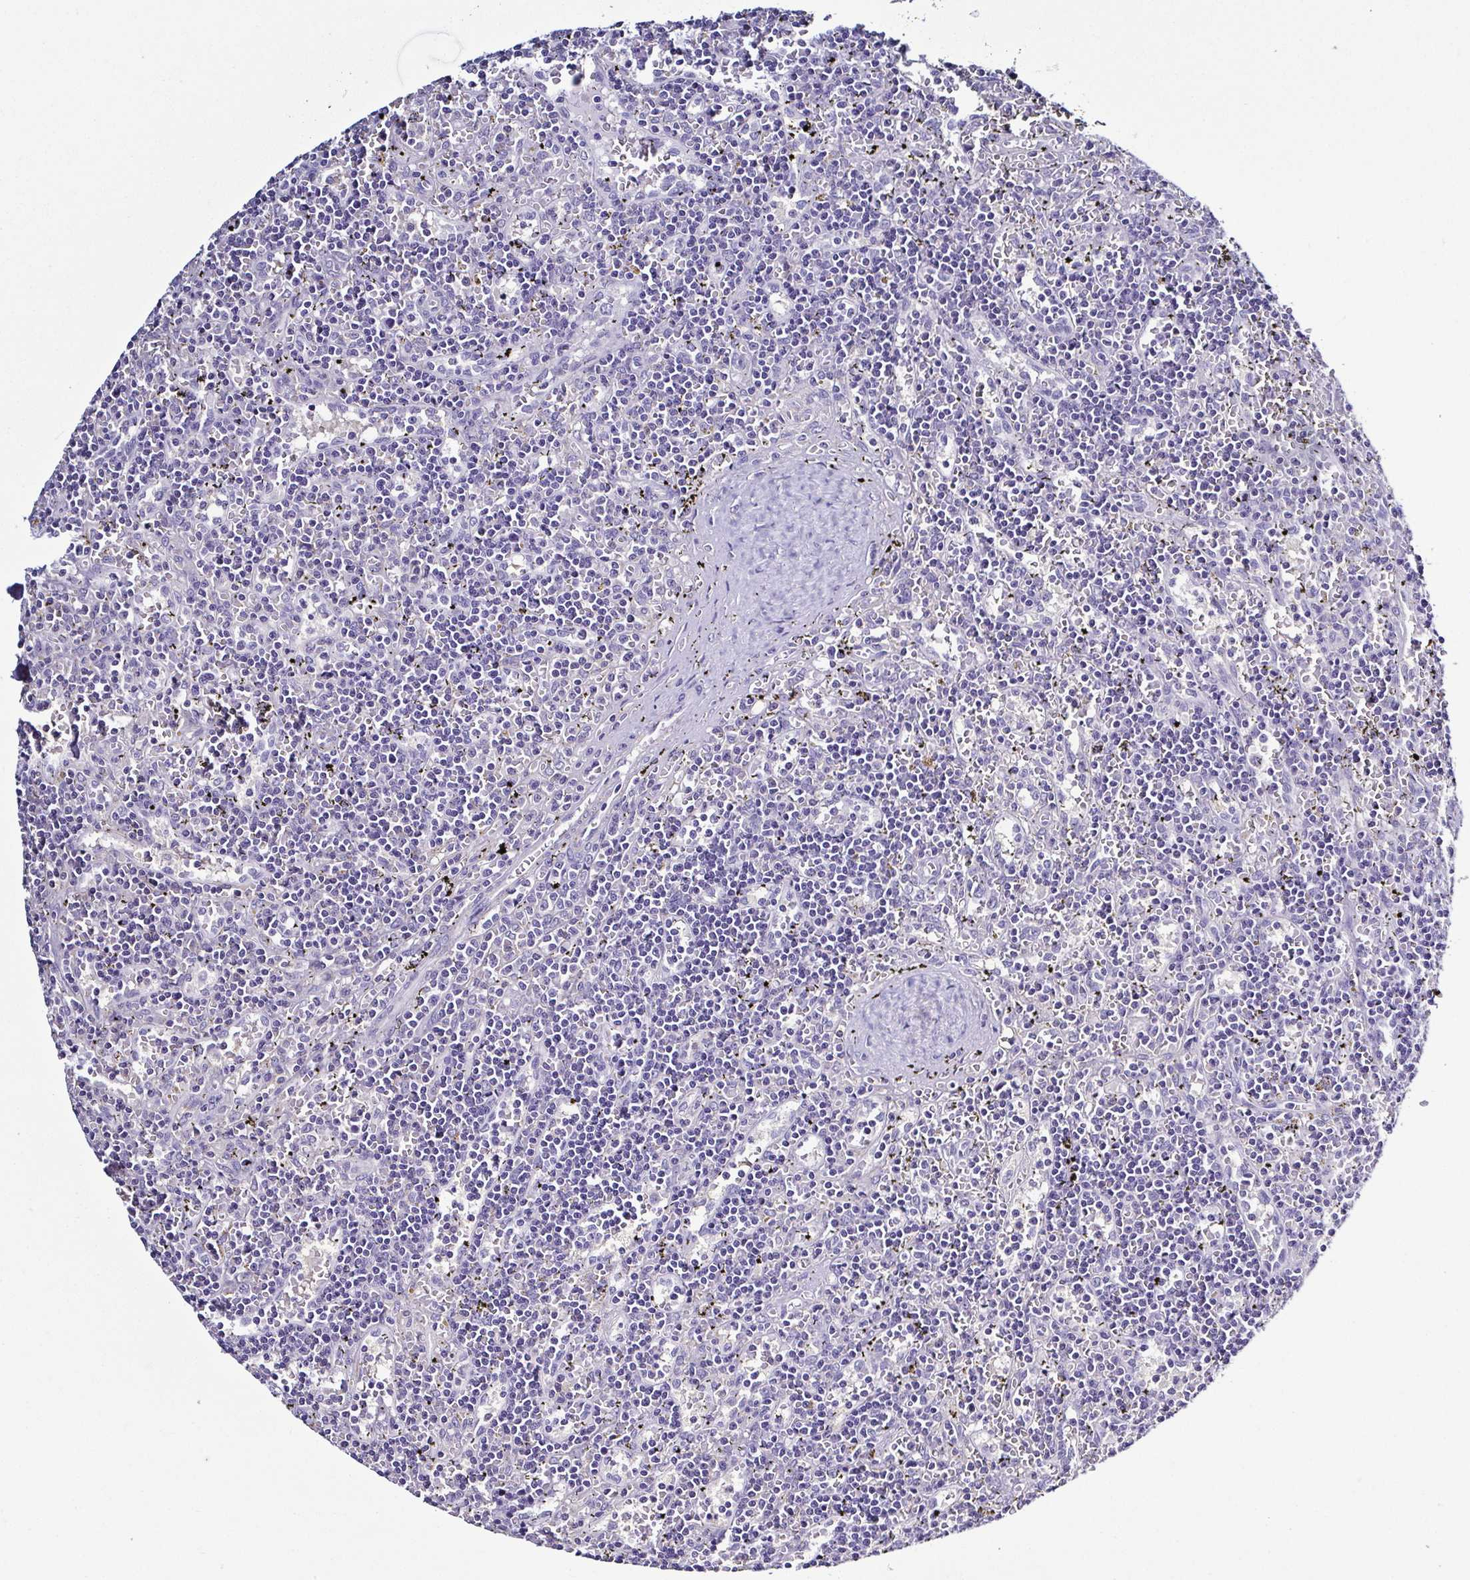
{"staining": {"intensity": "negative", "quantity": "none", "location": "none"}, "tissue": "lymphoma", "cell_type": "Tumor cells", "image_type": "cancer", "snomed": [{"axis": "morphology", "description": "Malignant lymphoma, non-Hodgkin's type, Low grade"}, {"axis": "topography", "description": "Spleen"}], "caption": "A histopathology image of human lymphoma is negative for staining in tumor cells.", "gene": "TNNT2", "patient": {"sex": "male", "age": 60}}